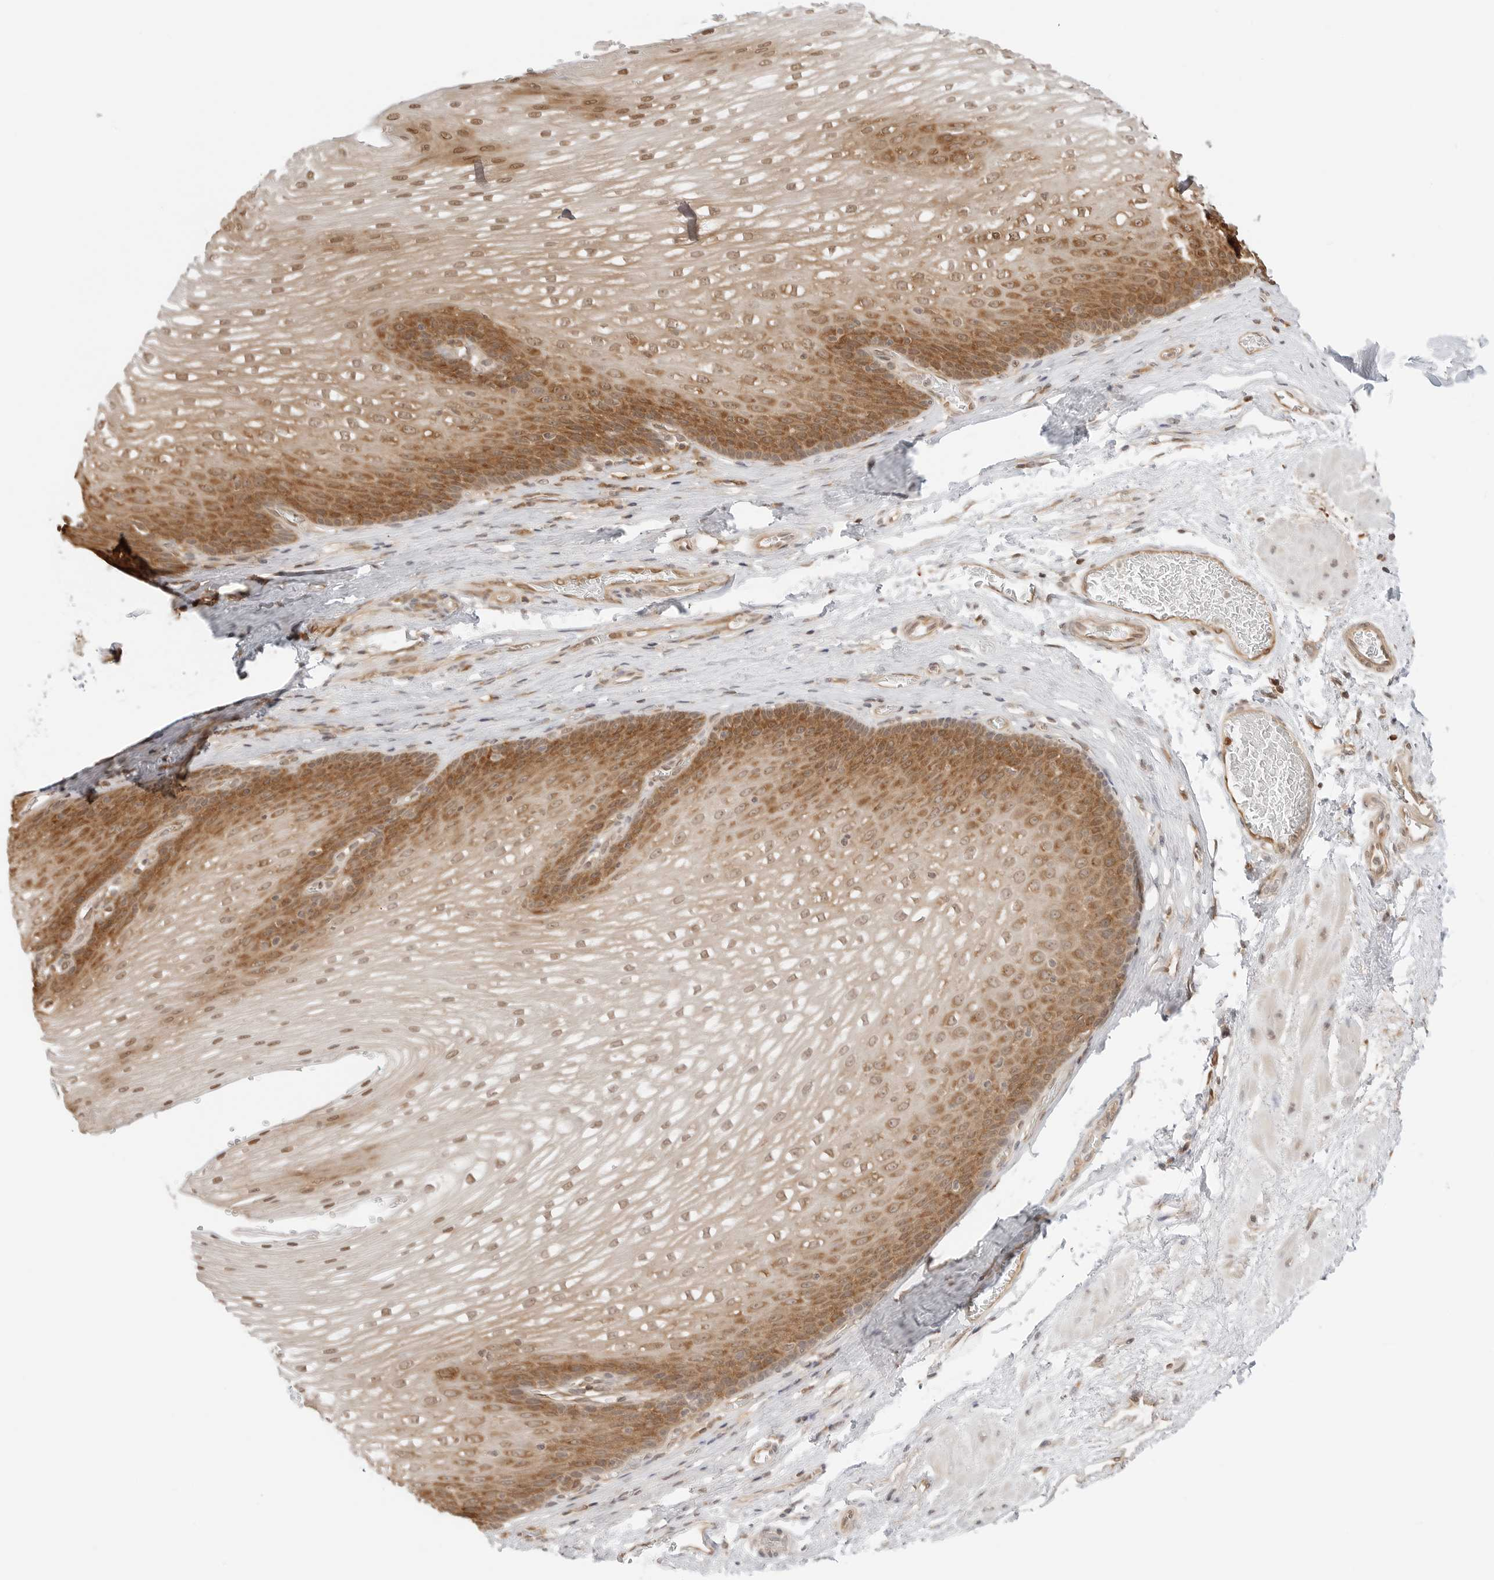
{"staining": {"intensity": "moderate", "quantity": ">75%", "location": "cytoplasmic/membranous,nuclear"}, "tissue": "esophagus", "cell_type": "Squamous epithelial cells", "image_type": "normal", "snomed": [{"axis": "morphology", "description": "Normal tissue, NOS"}, {"axis": "topography", "description": "Esophagus"}], "caption": "DAB (3,3'-diaminobenzidine) immunohistochemical staining of unremarkable human esophagus shows moderate cytoplasmic/membranous,nuclear protein positivity in about >75% of squamous epithelial cells.", "gene": "NUDC", "patient": {"sex": "male", "age": 48}}